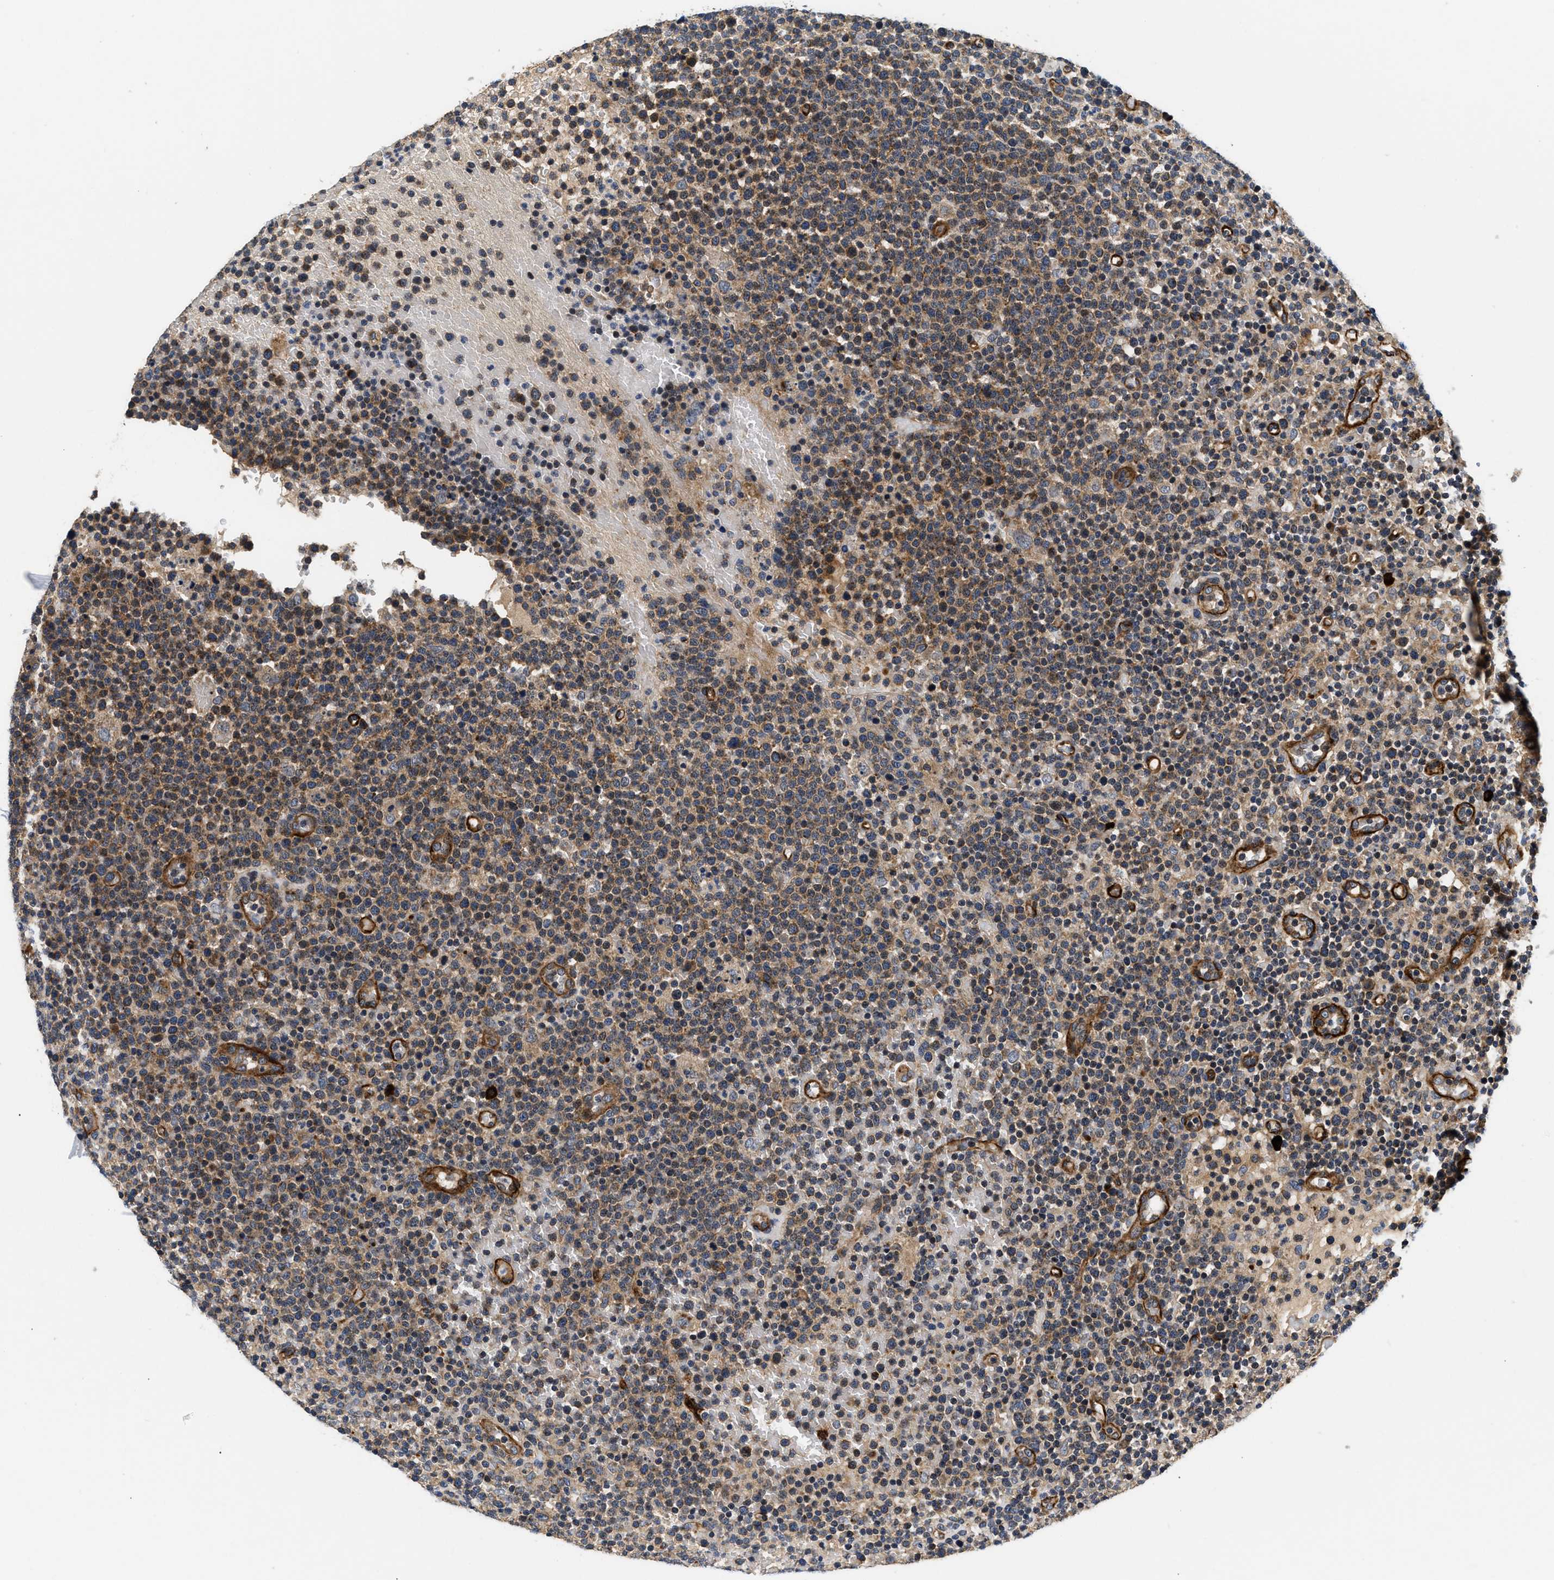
{"staining": {"intensity": "moderate", "quantity": ">75%", "location": "cytoplasmic/membranous"}, "tissue": "lymphoma", "cell_type": "Tumor cells", "image_type": "cancer", "snomed": [{"axis": "morphology", "description": "Malignant lymphoma, non-Hodgkin's type, High grade"}, {"axis": "topography", "description": "Lymph node"}], "caption": "About >75% of tumor cells in human lymphoma exhibit moderate cytoplasmic/membranous protein positivity as visualized by brown immunohistochemical staining.", "gene": "NME6", "patient": {"sex": "male", "age": 61}}